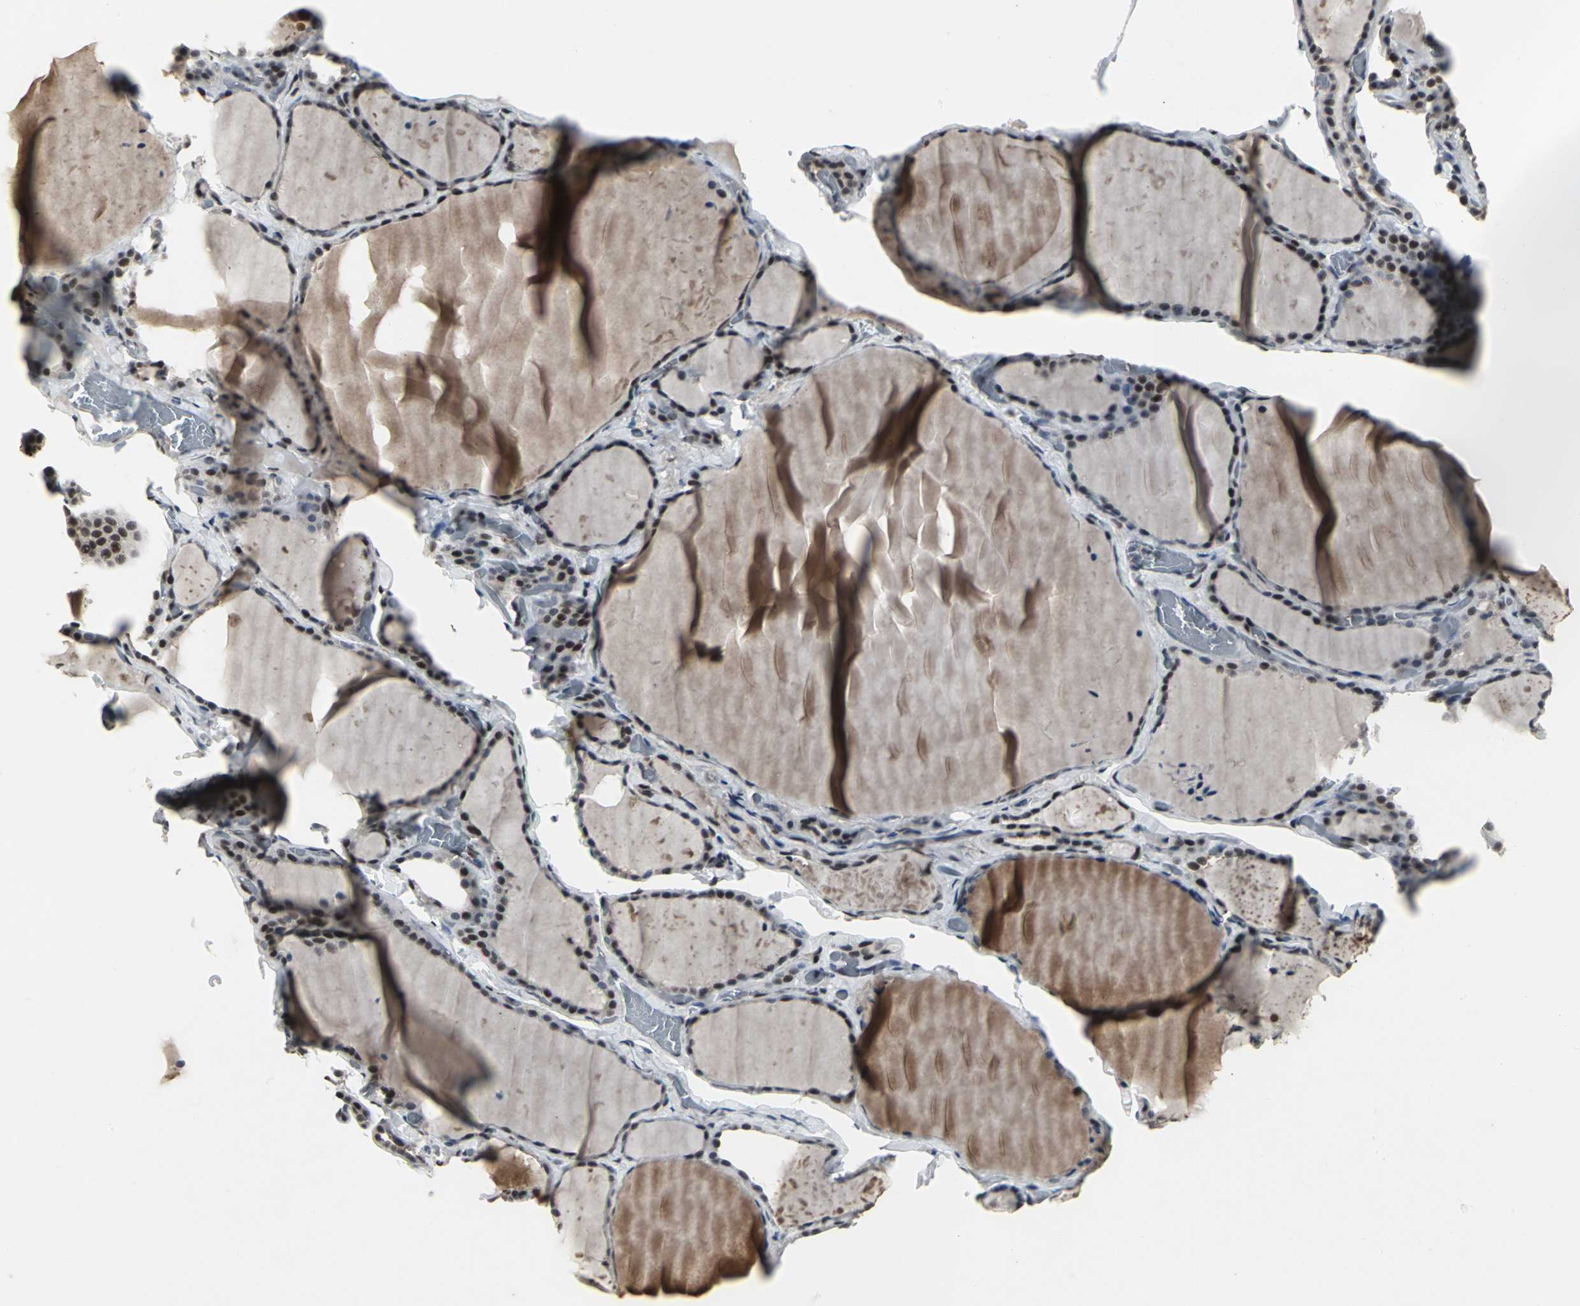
{"staining": {"intensity": "moderate", "quantity": "<25%", "location": "nuclear"}, "tissue": "thyroid gland", "cell_type": "Glandular cells", "image_type": "normal", "snomed": [{"axis": "morphology", "description": "Normal tissue, NOS"}, {"axis": "topography", "description": "Thyroid gland"}], "caption": "IHC staining of unremarkable thyroid gland, which reveals low levels of moderate nuclear staining in approximately <25% of glandular cells indicating moderate nuclear protein staining. The staining was performed using DAB (3,3'-diaminobenzidine) (brown) for protein detection and nuclei were counterstained in hematoxylin (blue).", "gene": "SRF", "patient": {"sex": "female", "age": 22}}